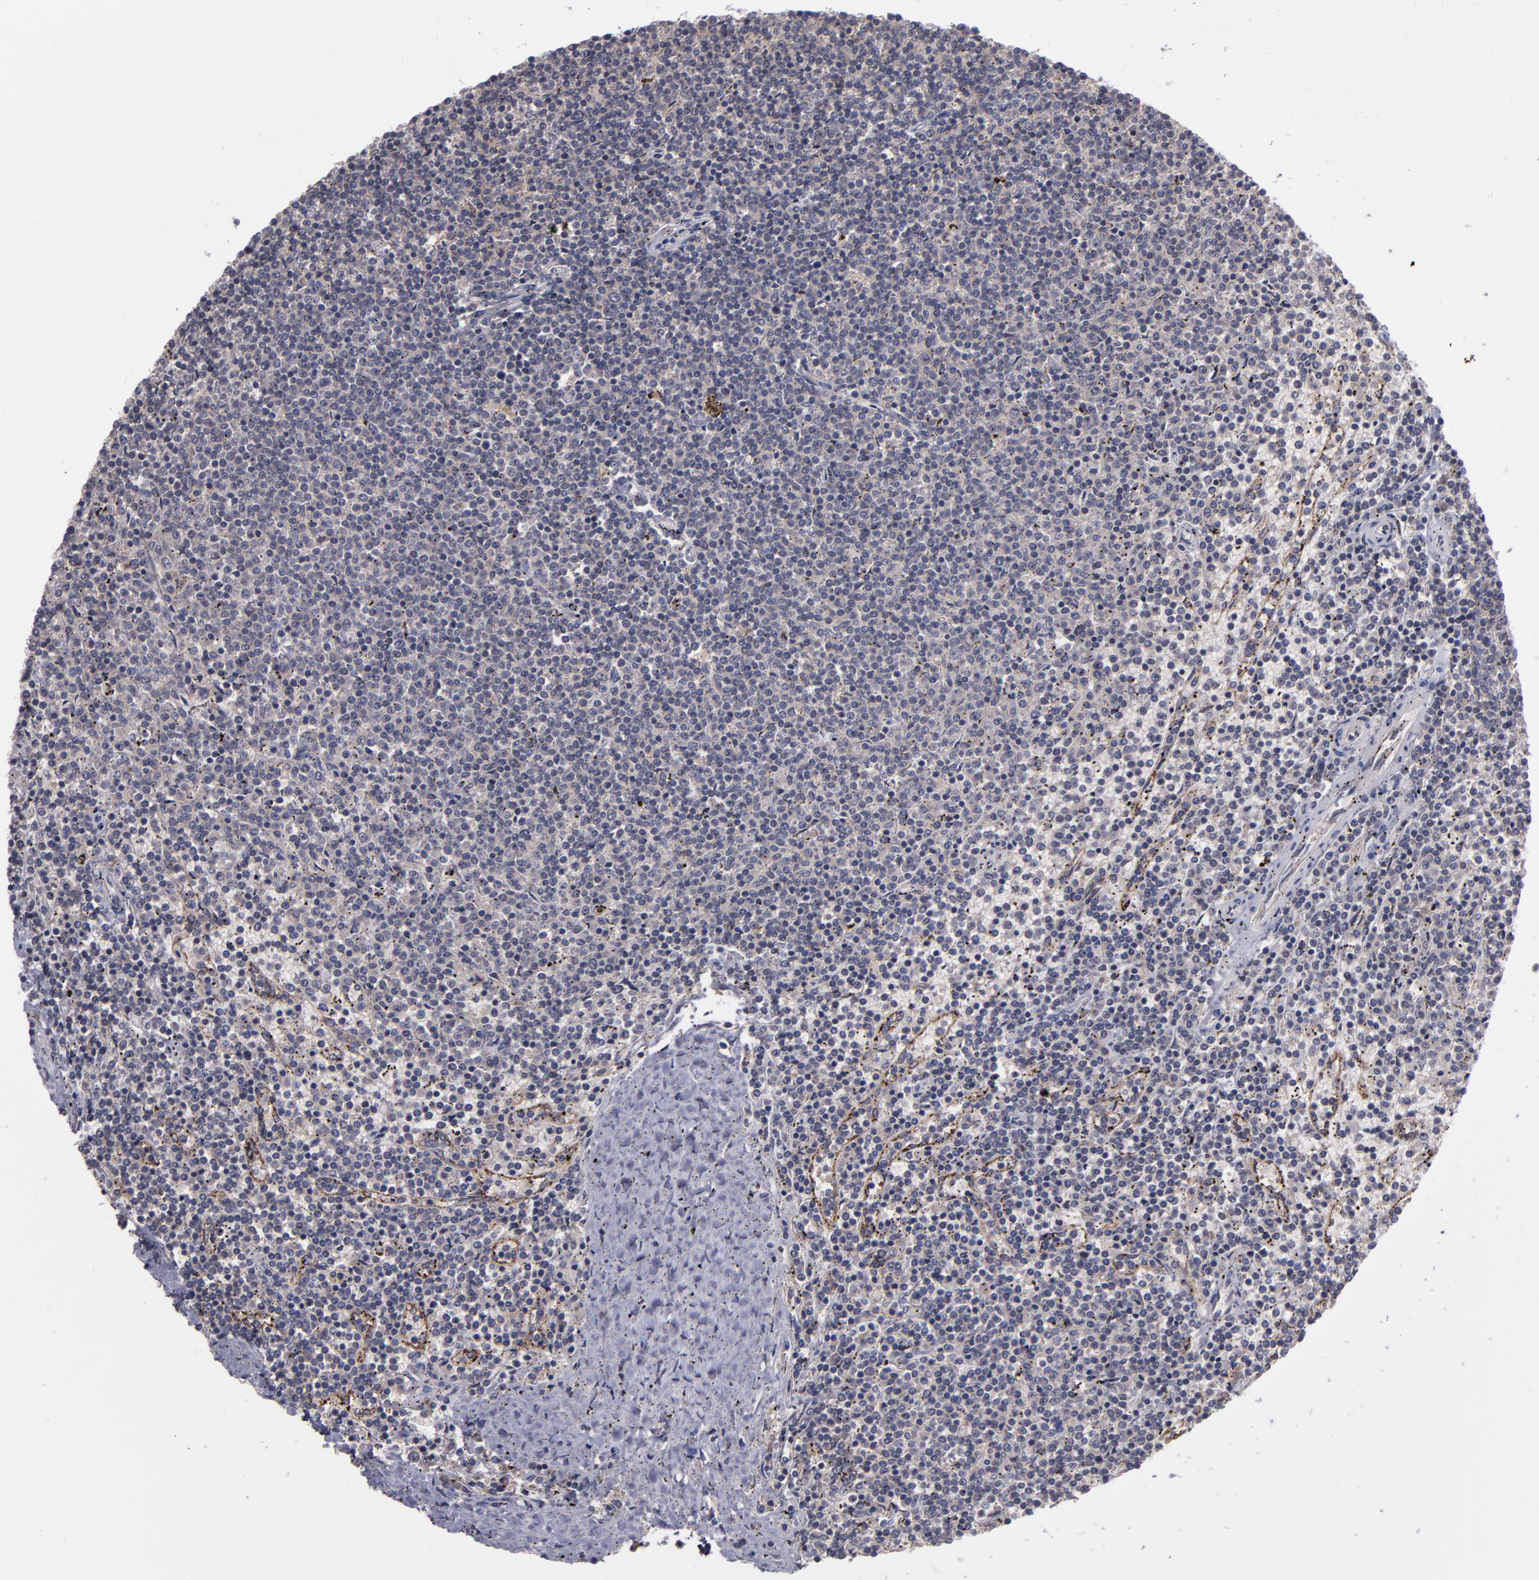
{"staining": {"intensity": "negative", "quantity": "none", "location": "none"}, "tissue": "lymphoma", "cell_type": "Tumor cells", "image_type": "cancer", "snomed": [{"axis": "morphology", "description": "Malignant lymphoma, non-Hodgkin's type, Low grade"}, {"axis": "topography", "description": "Spleen"}], "caption": "There is no significant positivity in tumor cells of lymphoma.", "gene": "MMP11", "patient": {"sex": "female", "age": 50}}